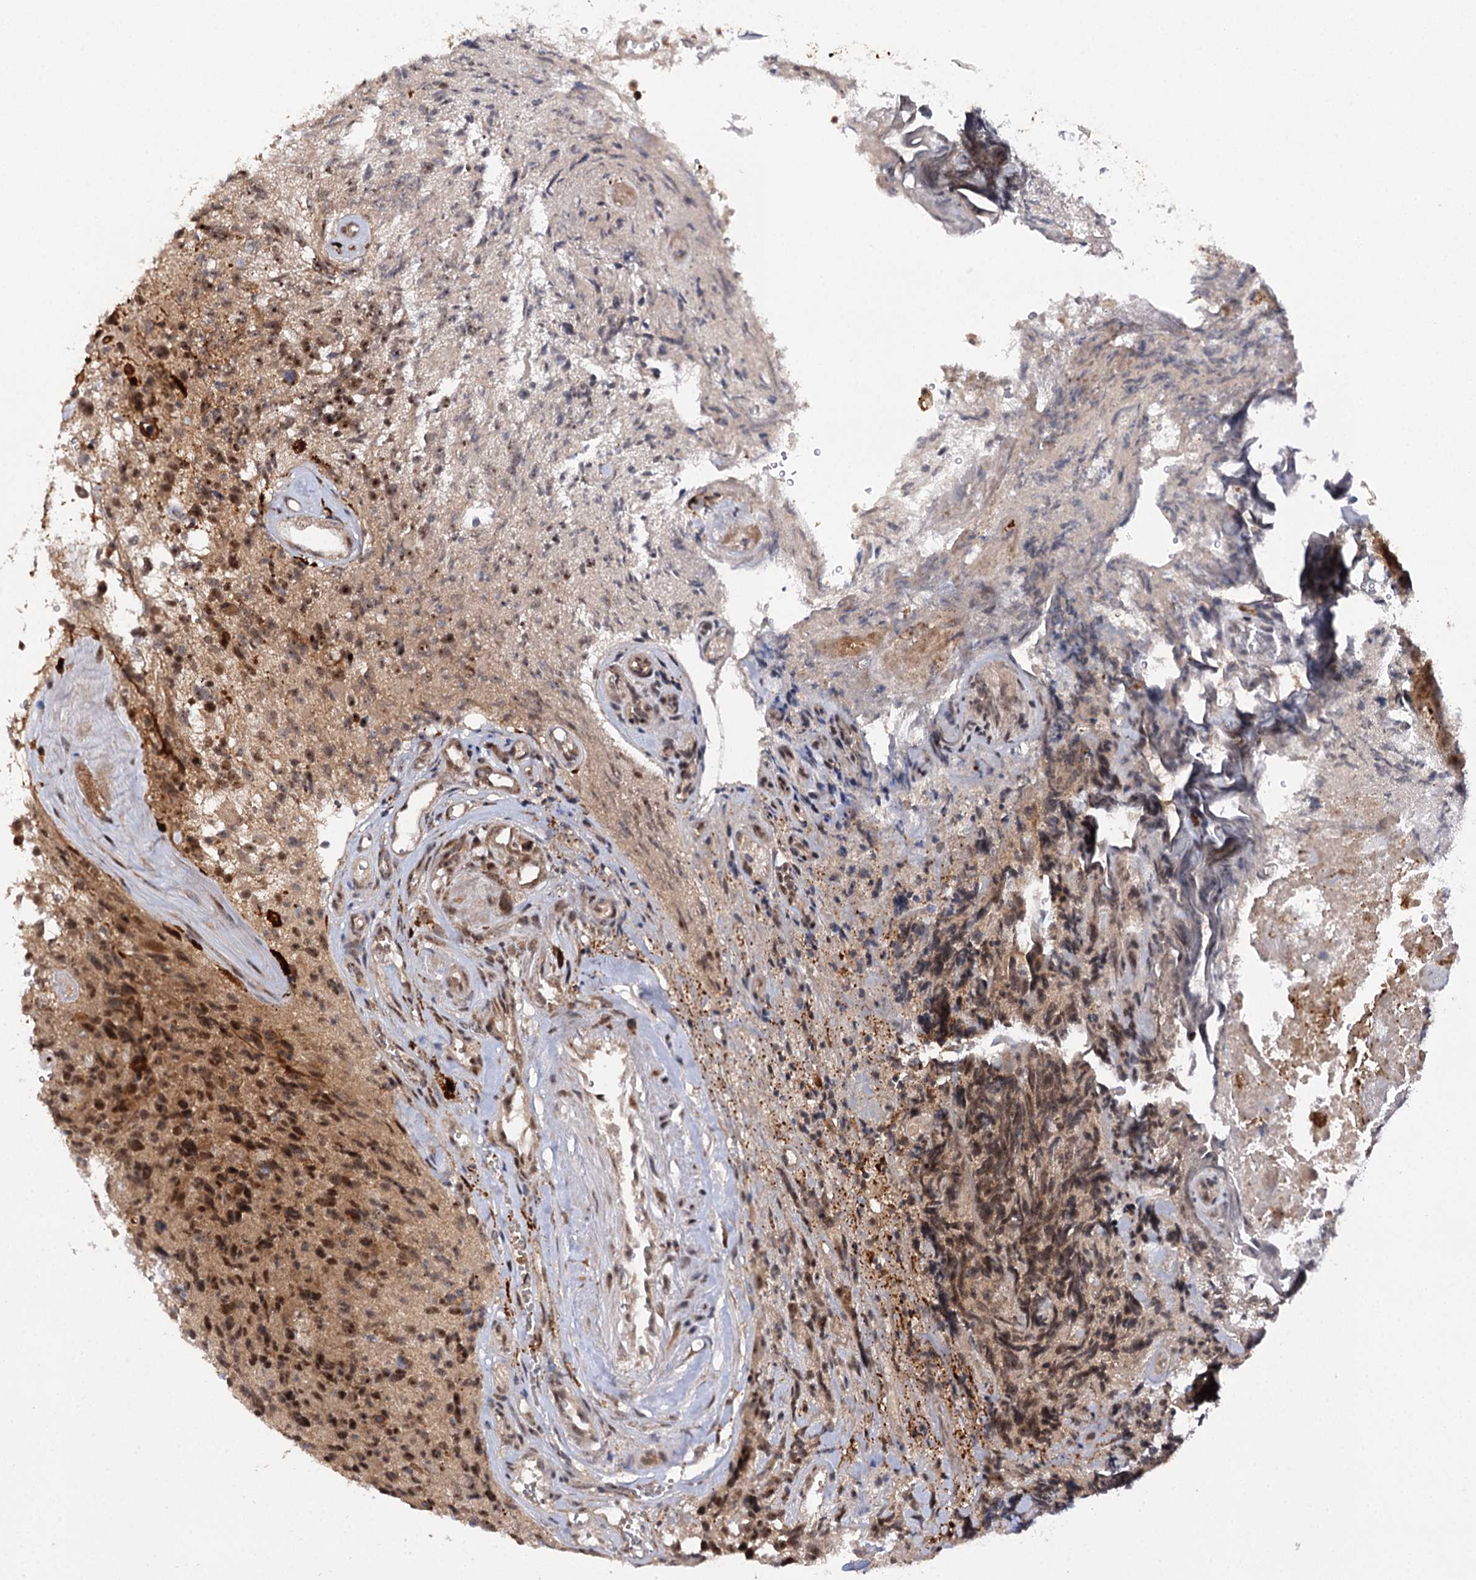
{"staining": {"intensity": "strong", "quantity": ">75%", "location": "nuclear"}, "tissue": "glioma", "cell_type": "Tumor cells", "image_type": "cancer", "snomed": [{"axis": "morphology", "description": "Glioma, malignant, High grade"}, {"axis": "topography", "description": "Brain"}], "caption": "DAB (3,3'-diaminobenzidine) immunohistochemical staining of glioma displays strong nuclear protein staining in about >75% of tumor cells. (DAB (3,3'-diaminobenzidine) = brown stain, brightfield microscopy at high magnification).", "gene": "BUD13", "patient": {"sex": "male", "age": 69}}